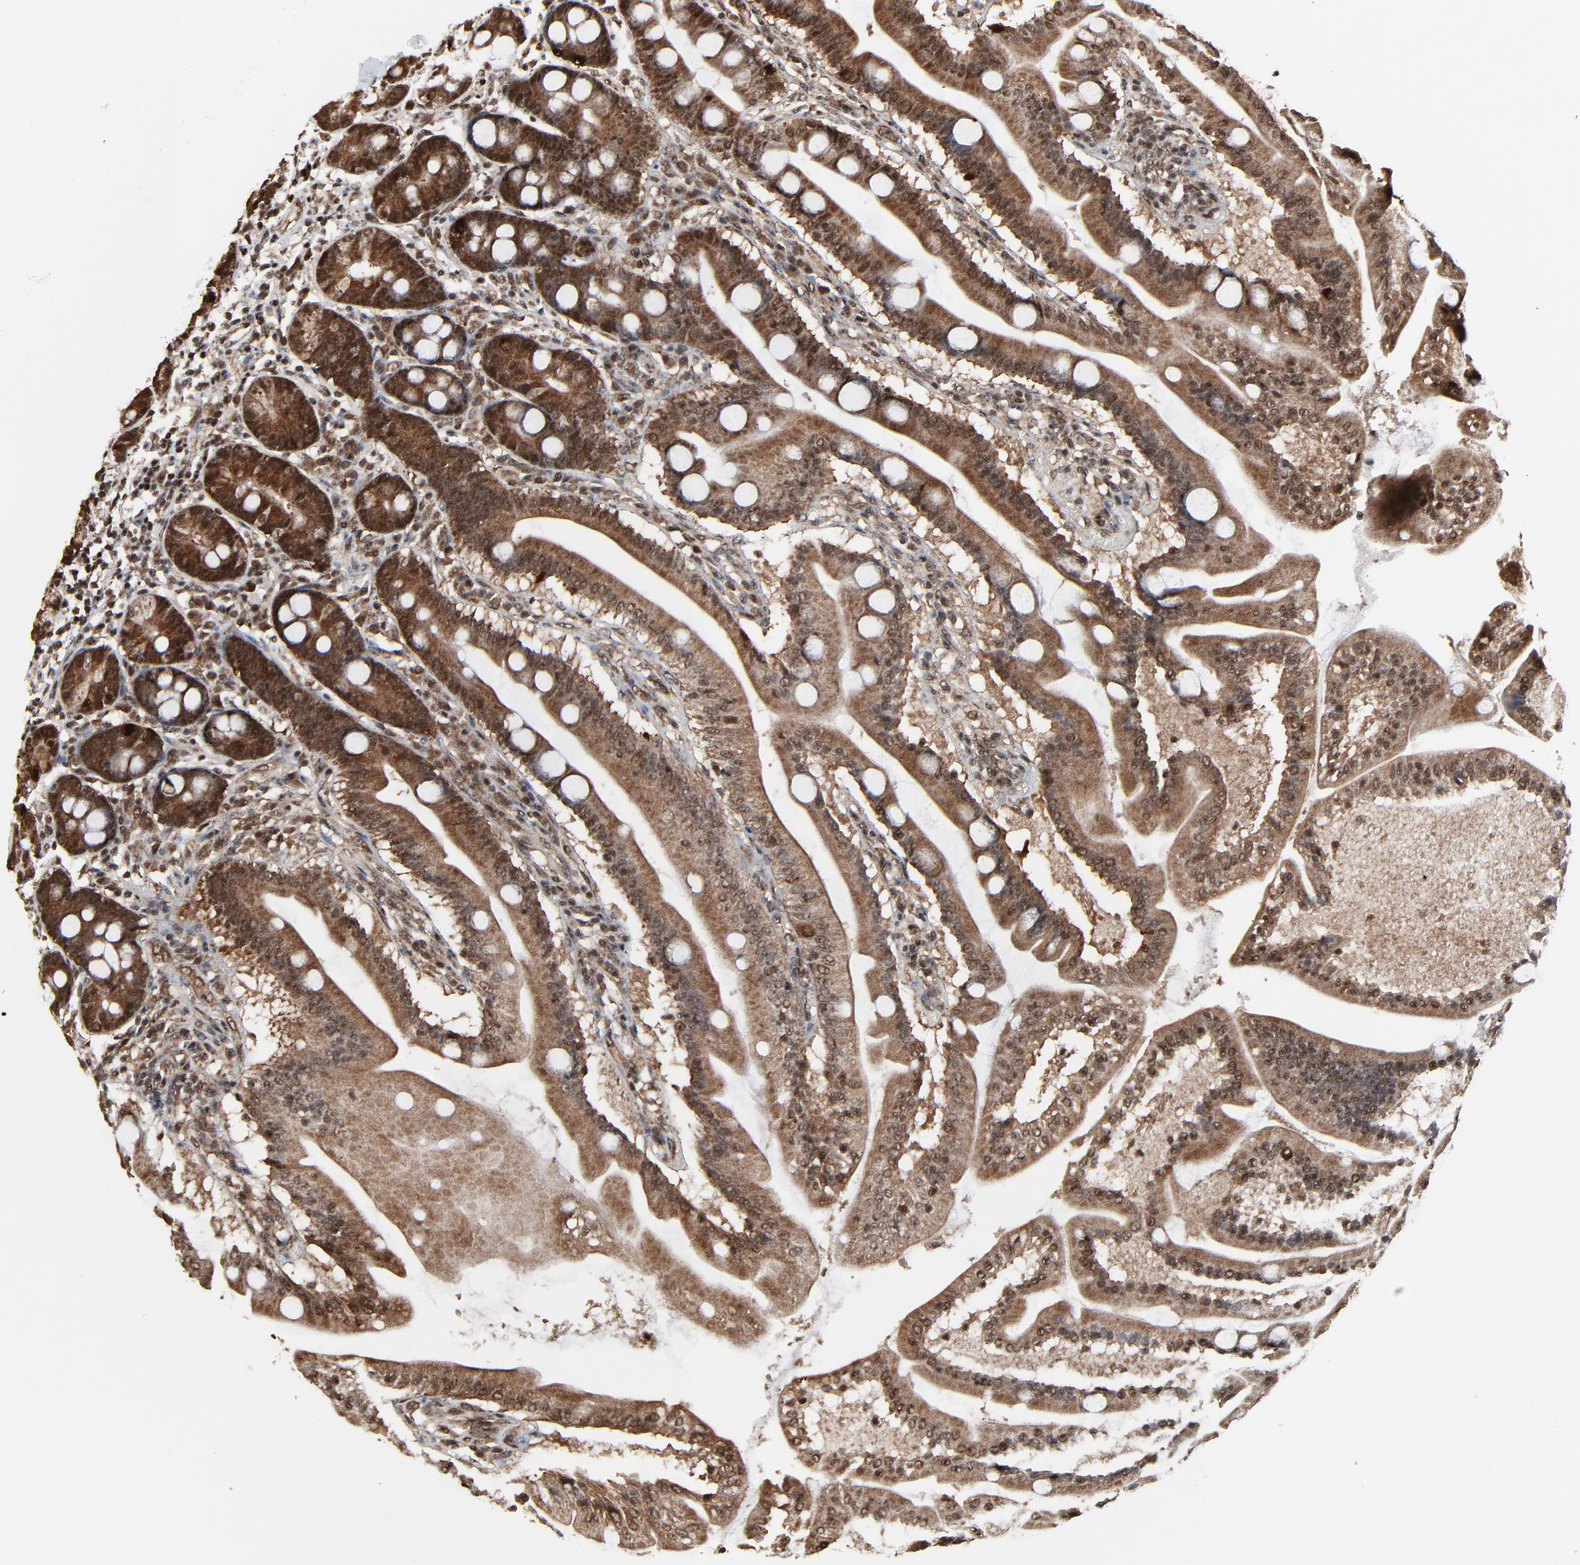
{"staining": {"intensity": "strong", "quantity": ">75%", "location": "cytoplasmic/membranous,nuclear"}, "tissue": "duodenum", "cell_type": "Glandular cells", "image_type": "normal", "snomed": [{"axis": "morphology", "description": "Normal tissue, NOS"}, {"axis": "topography", "description": "Duodenum"}], "caption": "Glandular cells show high levels of strong cytoplasmic/membranous,nuclear staining in approximately >75% of cells in unremarkable duodenum.", "gene": "RHOJ", "patient": {"sex": "female", "age": 64}}